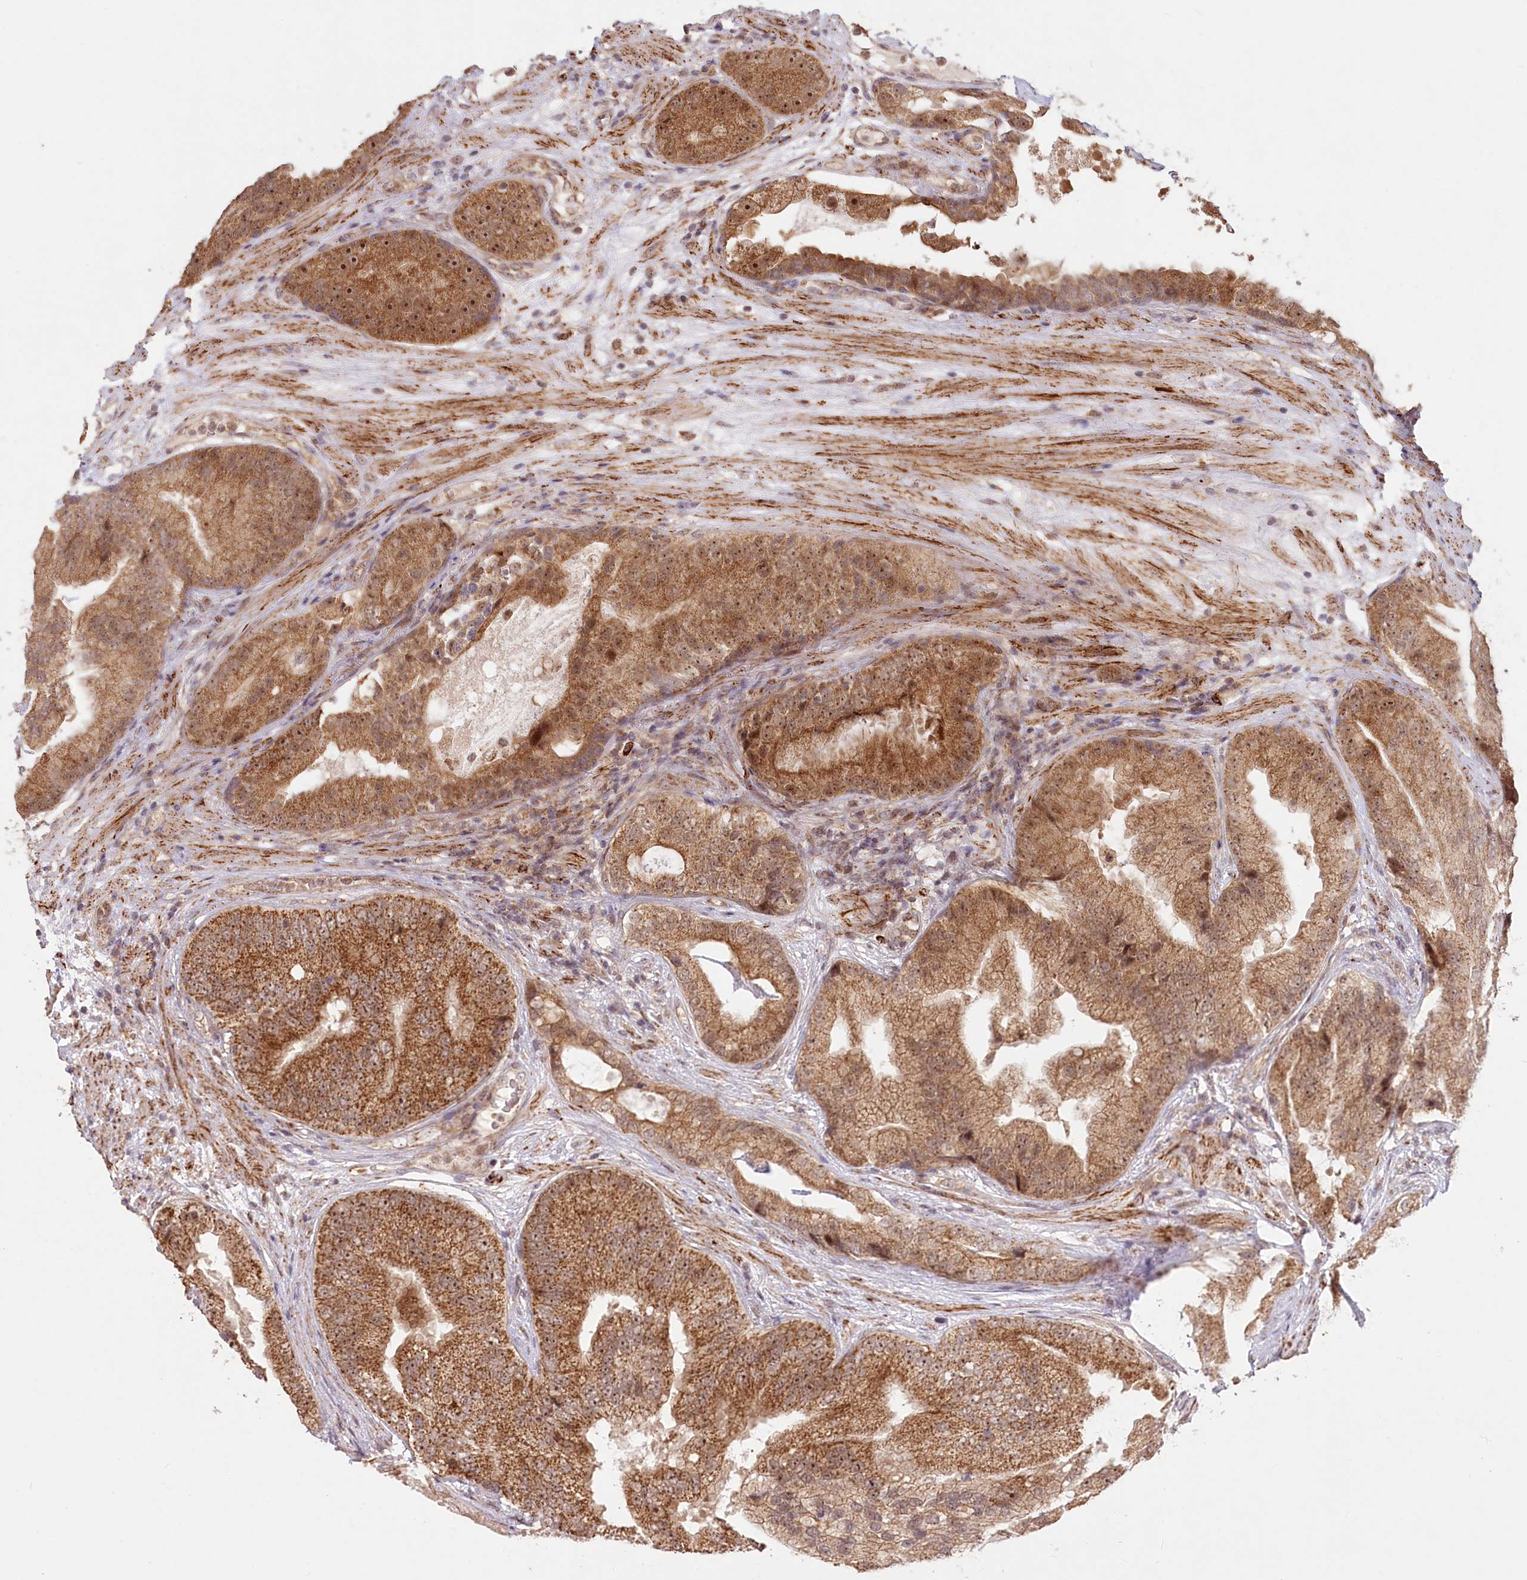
{"staining": {"intensity": "moderate", "quantity": ">75%", "location": "cytoplasmic/membranous,nuclear"}, "tissue": "prostate cancer", "cell_type": "Tumor cells", "image_type": "cancer", "snomed": [{"axis": "morphology", "description": "Adenocarcinoma, High grade"}, {"axis": "topography", "description": "Prostate"}], "caption": "Human prostate adenocarcinoma (high-grade) stained with a brown dye exhibits moderate cytoplasmic/membranous and nuclear positive staining in approximately >75% of tumor cells.", "gene": "RTN4IP1", "patient": {"sex": "male", "age": 70}}